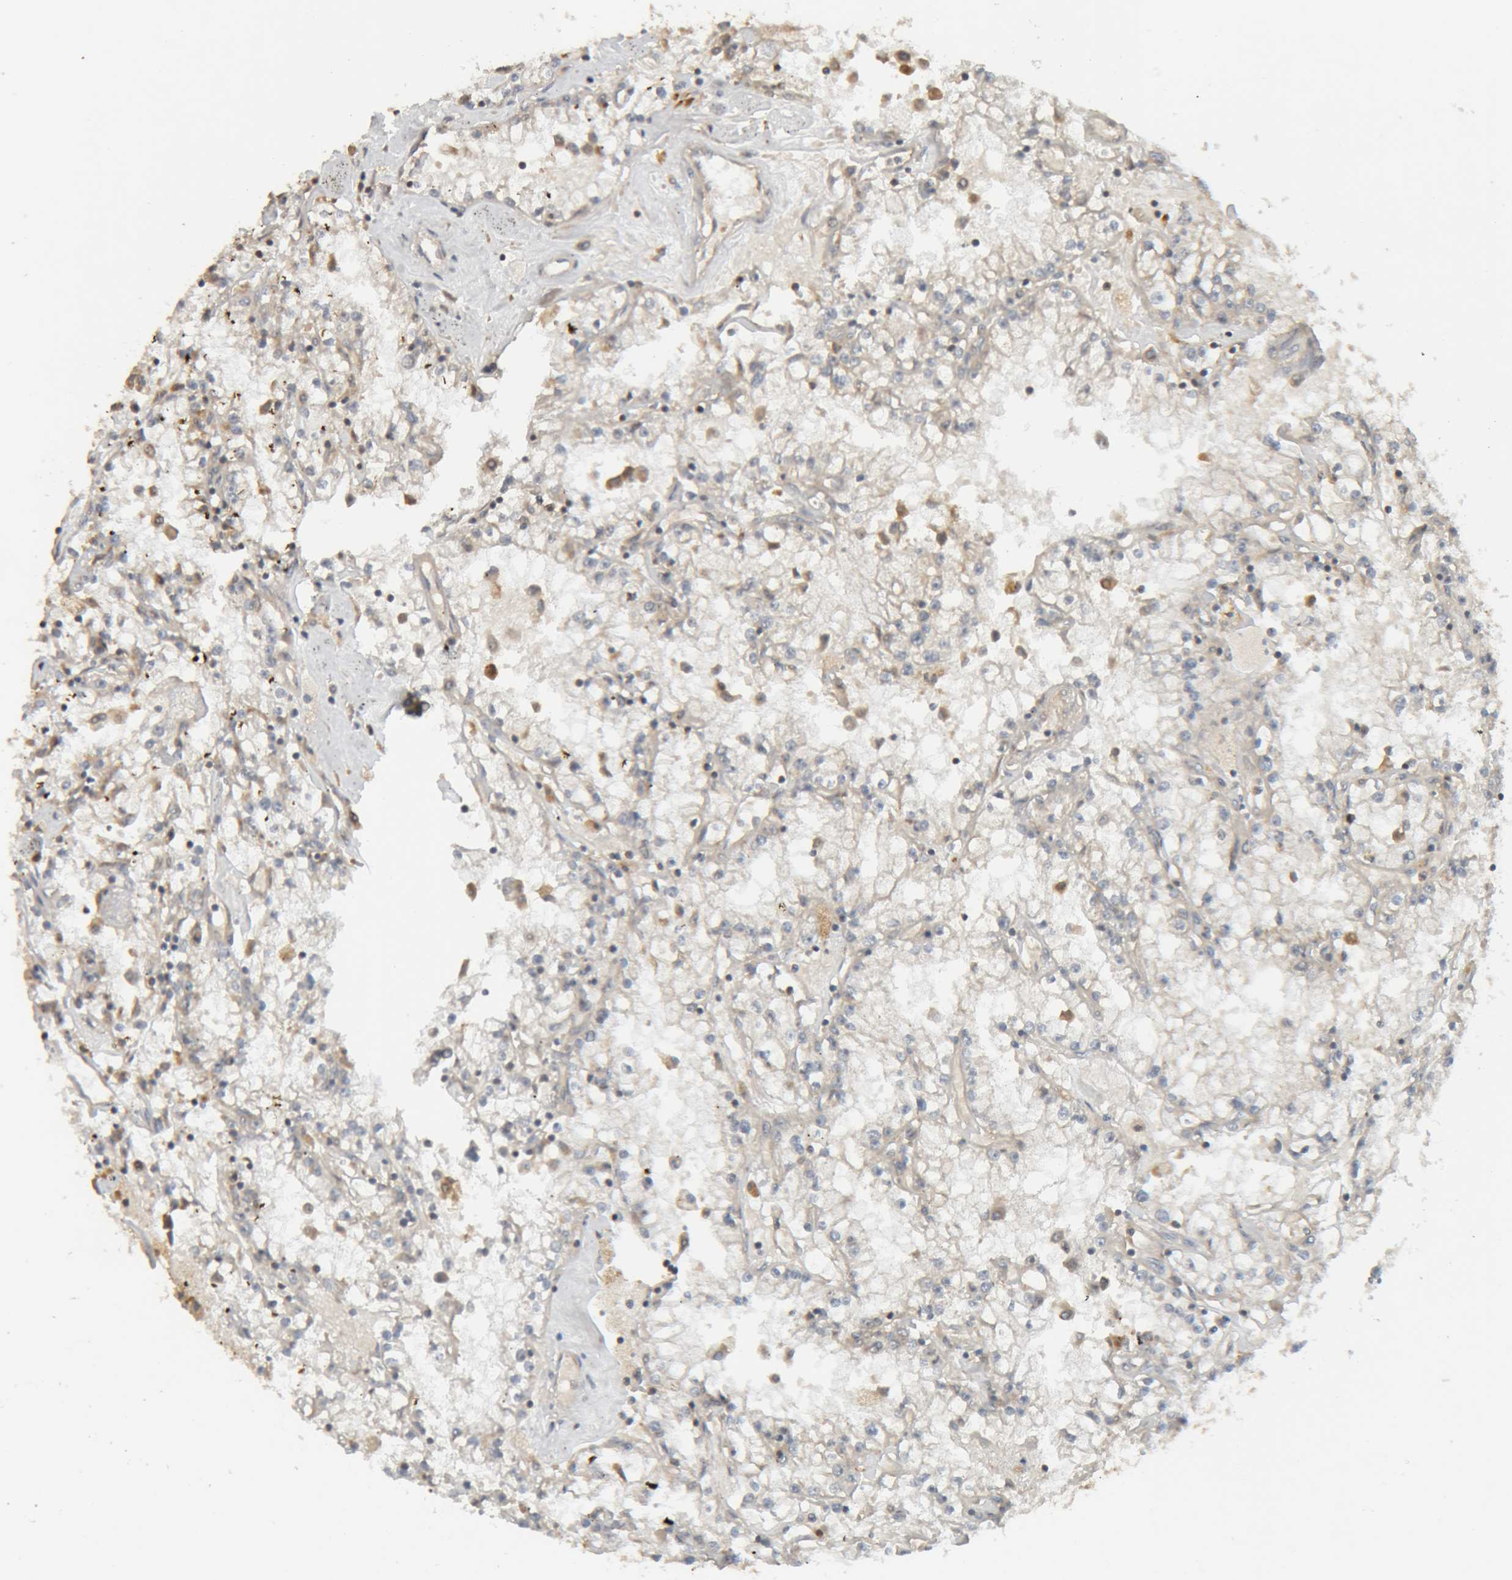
{"staining": {"intensity": "negative", "quantity": "none", "location": "none"}, "tissue": "renal cancer", "cell_type": "Tumor cells", "image_type": "cancer", "snomed": [{"axis": "morphology", "description": "Adenocarcinoma, NOS"}, {"axis": "topography", "description": "Kidney"}], "caption": "The image displays no significant positivity in tumor cells of renal adenocarcinoma.", "gene": "GINS4", "patient": {"sex": "male", "age": 56}}